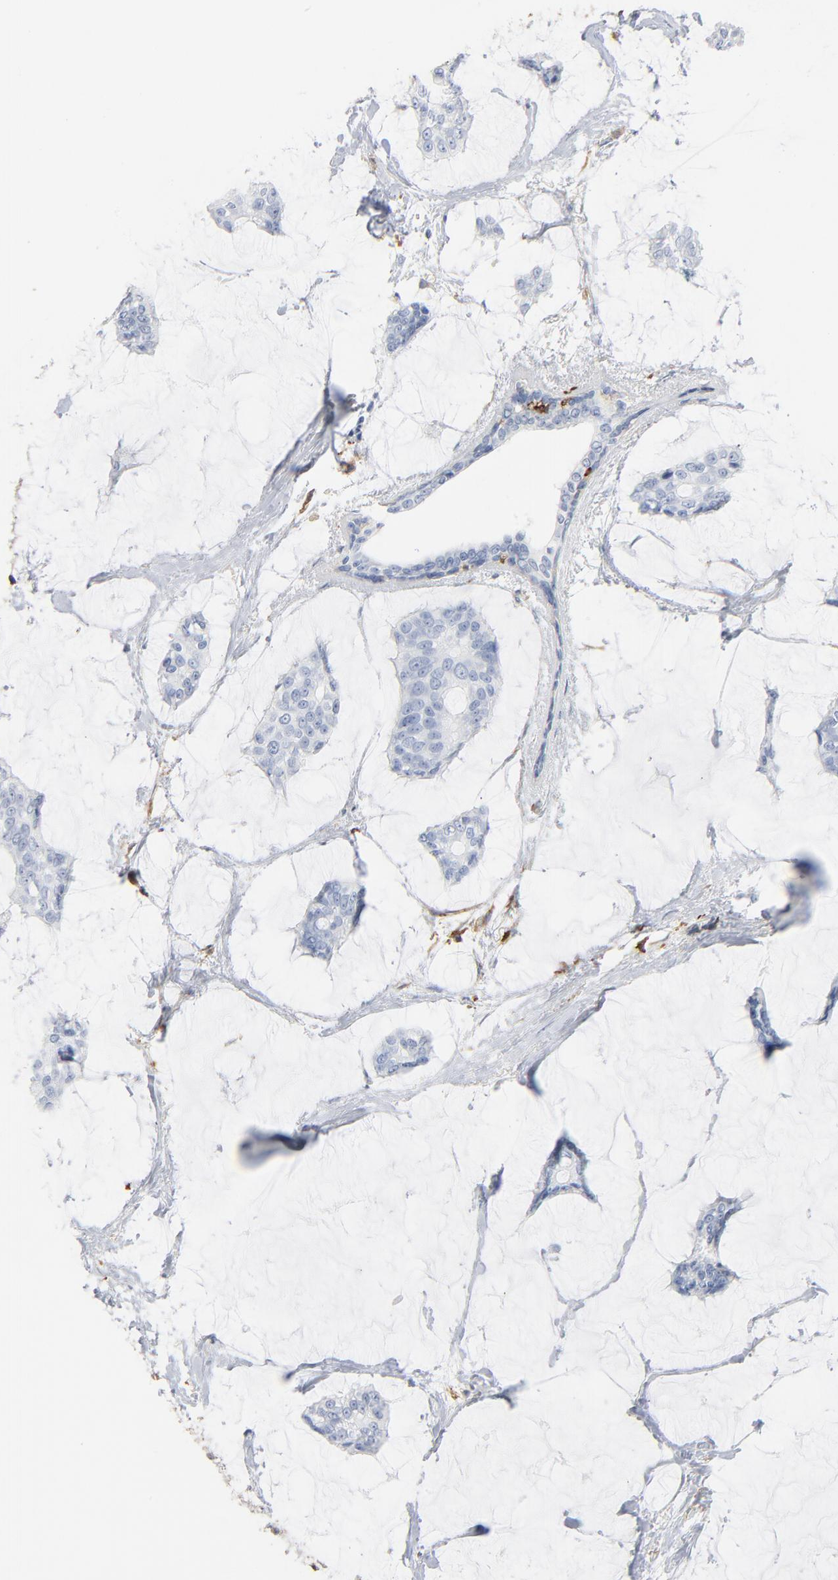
{"staining": {"intensity": "negative", "quantity": "none", "location": "none"}, "tissue": "breast cancer", "cell_type": "Tumor cells", "image_type": "cancer", "snomed": [{"axis": "morphology", "description": "Duct carcinoma"}, {"axis": "topography", "description": "Breast"}], "caption": "Immunohistochemistry image of breast intraductal carcinoma stained for a protein (brown), which demonstrates no expression in tumor cells.", "gene": "SH3KBP1", "patient": {"sex": "female", "age": 93}}